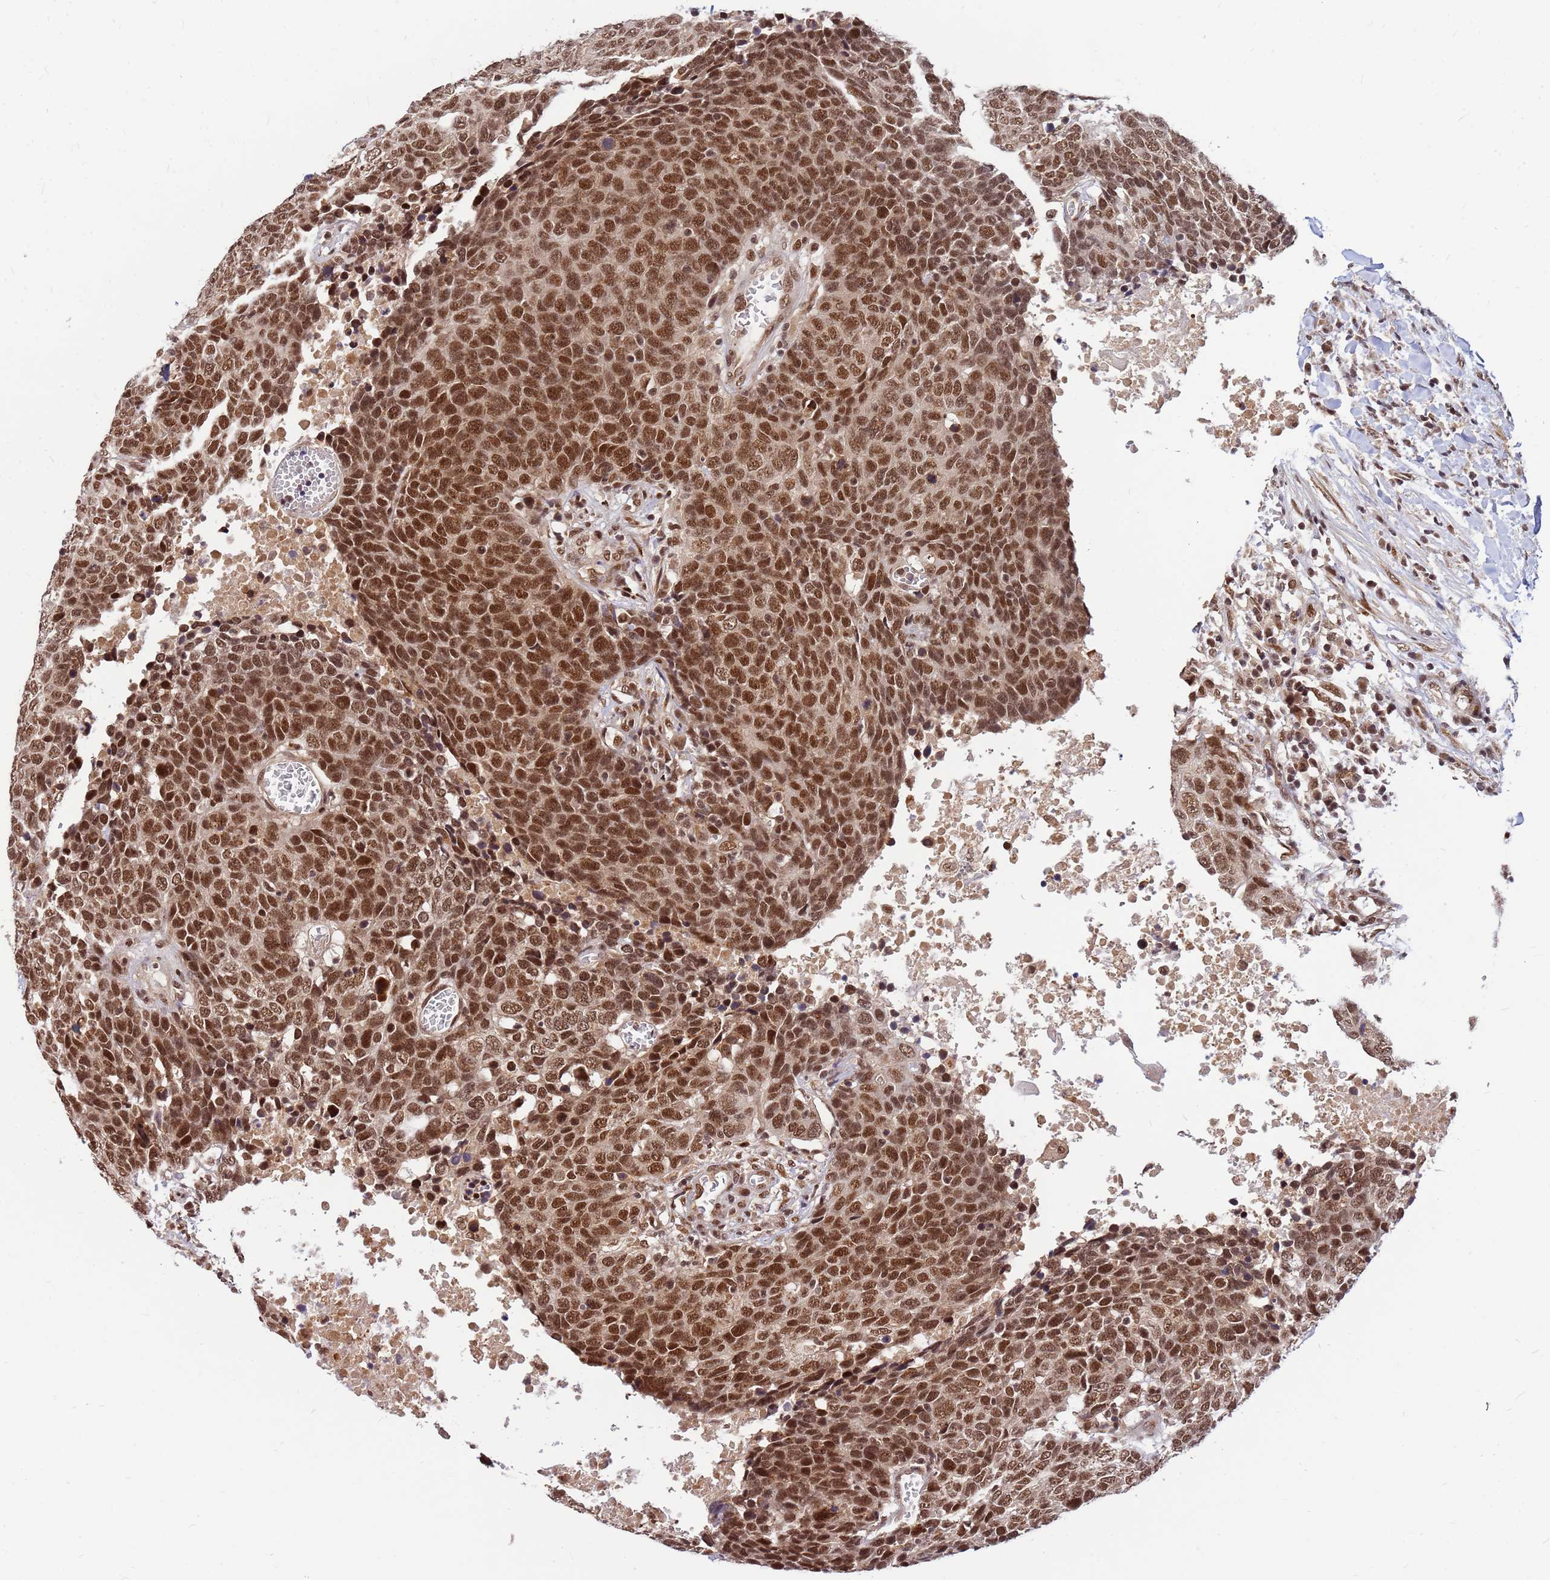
{"staining": {"intensity": "moderate", "quantity": ">75%", "location": "nuclear"}, "tissue": "head and neck cancer", "cell_type": "Tumor cells", "image_type": "cancer", "snomed": [{"axis": "morphology", "description": "Squamous cell carcinoma, NOS"}, {"axis": "topography", "description": "Head-Neck"}], "caption": "Head and neck cancer stained with DAB immunohistochemistry shows medium levels of moderate nuclear staining in about >75% of tumor cells. Using DAB (brown) and hematoxylin (blue) stains, captured at high magnification using brightfield microscopy.", "gene": "NCBP2", "patient": {"sex": "male", "age": 66}}